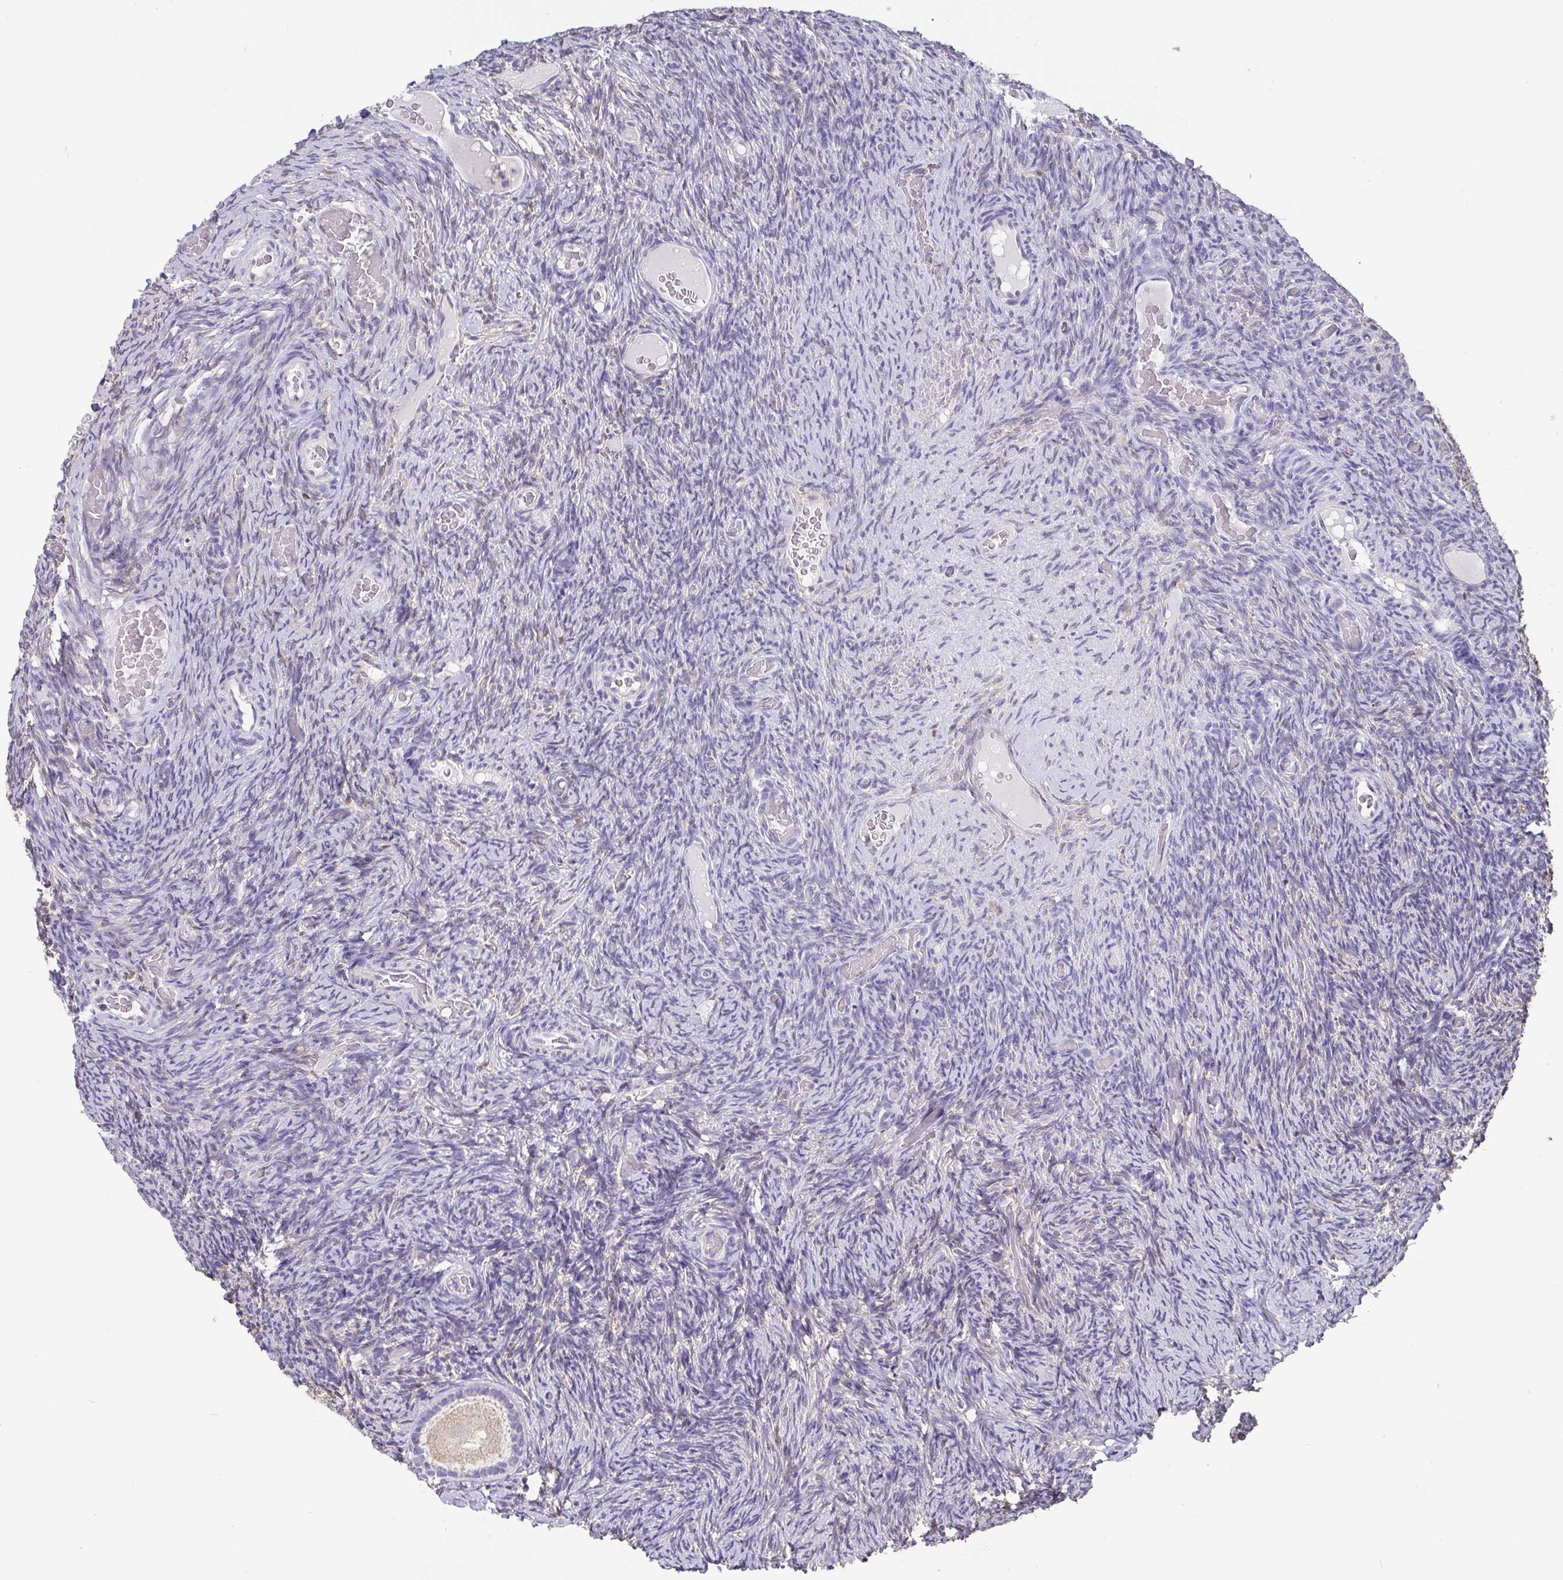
{"staining": {"intensity": "negative", "quantity": "none", "location": "none"}, "tissue": "ovary", "cell_type": "Follicle cells", "image_type": "normal", "snomed": [{"axis": "morphology", "description": "Normal tissue, NOS"}, {"axis": "topography", "description": "Ovary"}], "caption": "The image shows no staining of follicle cells in unremarkable ovary.", "gene": "IDH1", "patient": {"sex": "female", "age": 34}}